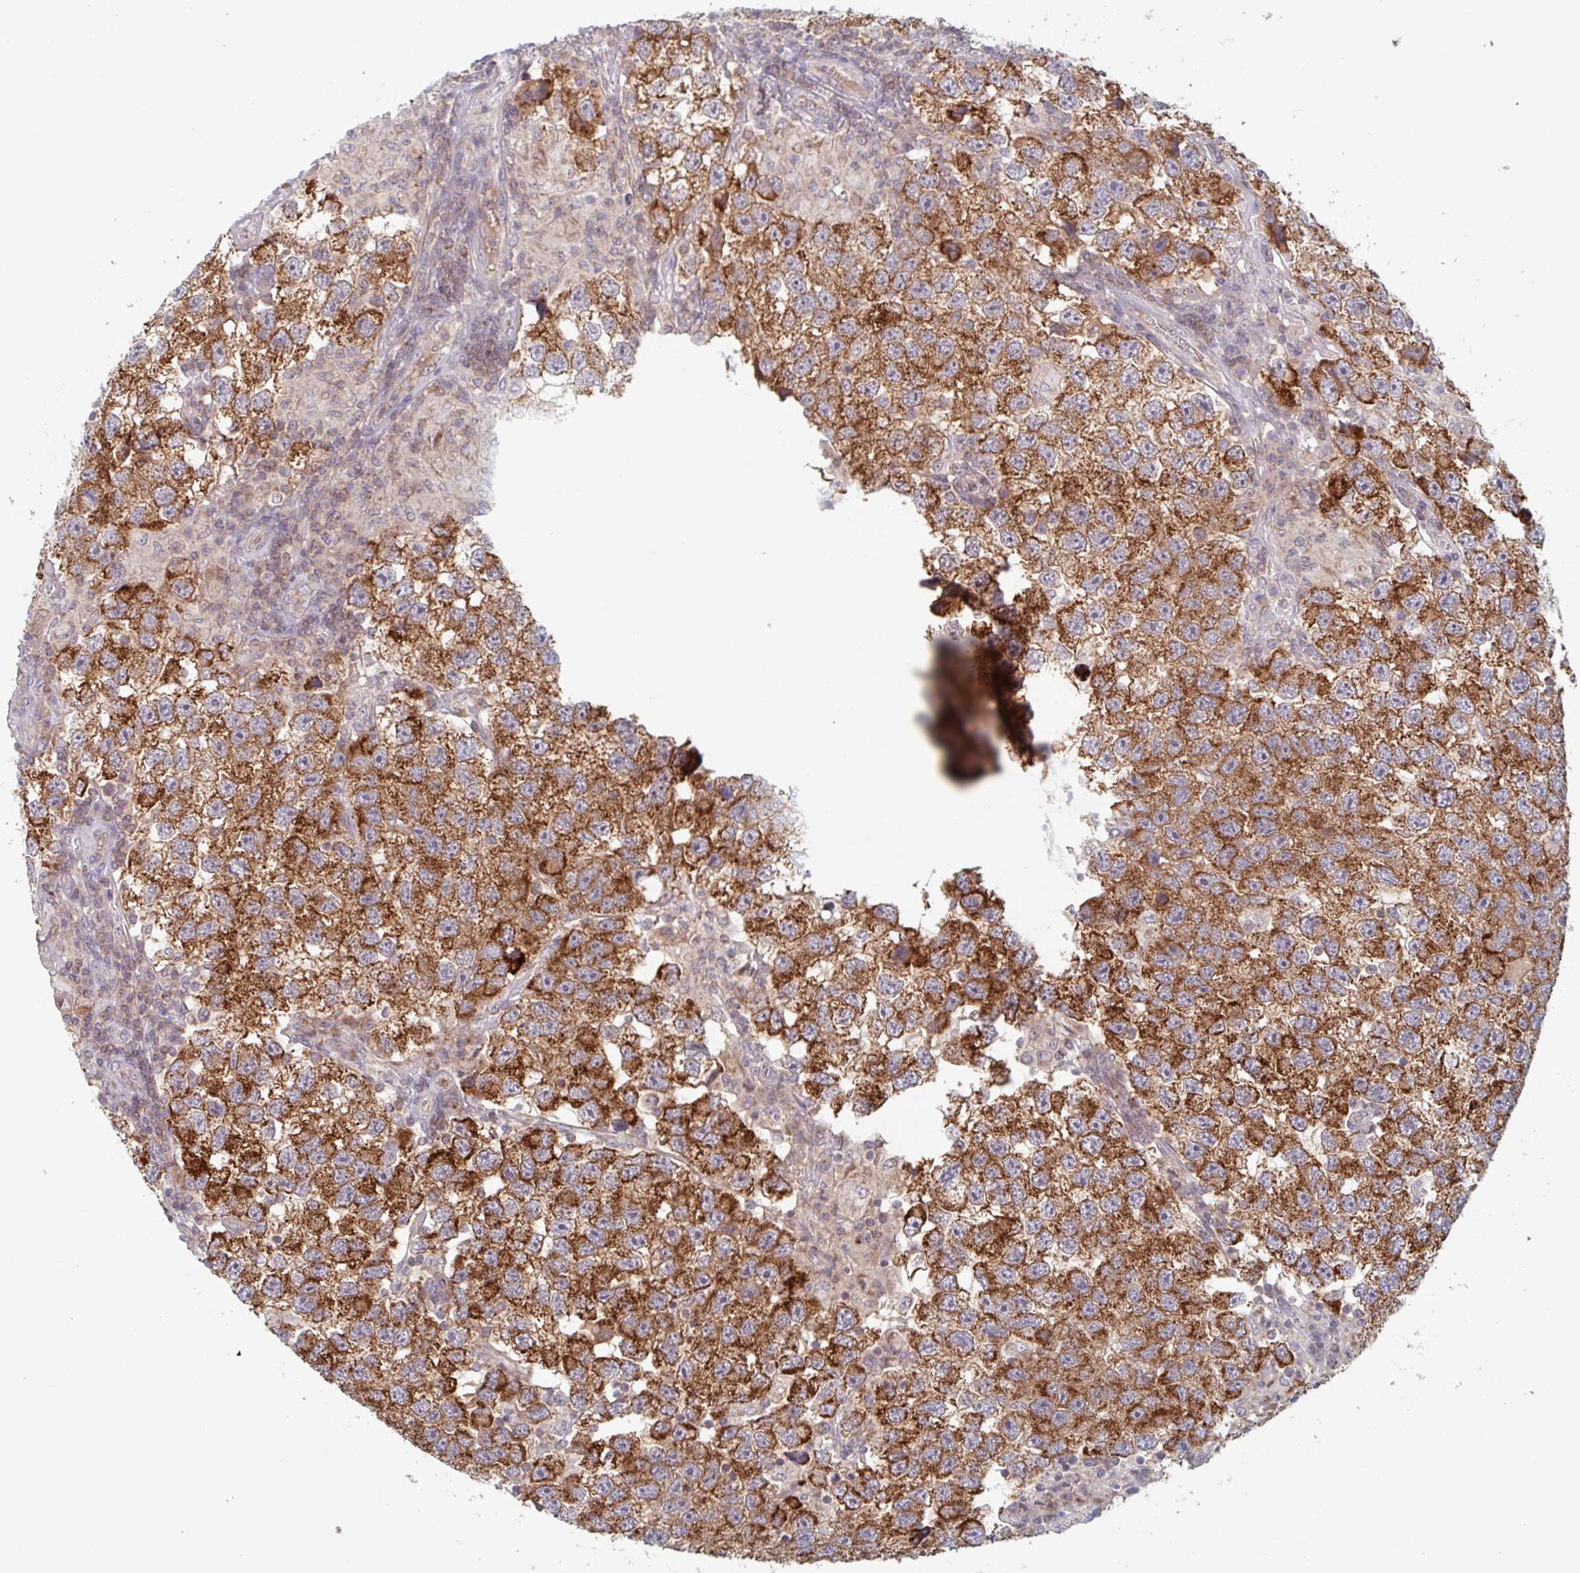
{"staining": {"intensity": "strong", "quantity": ">75%", "location": "cytoplasmic/membranous"}, "tissue": "testis cancer", "cell_type": "Tumor cells", "image_type": "cancer", "snomed": [{"axis": "morphology", "description": "Seminoma, NOS"}, {"axis": "topography", "description": "Testis"}], "caption": "This is a photomicrograph of immunohistochemistry staining of testis seminoma, which shows strong expression in the cytoplasmic/membranous of tumor cells.", "gene": "SURF1", "patient": {"sex": "male", "age": 26}}